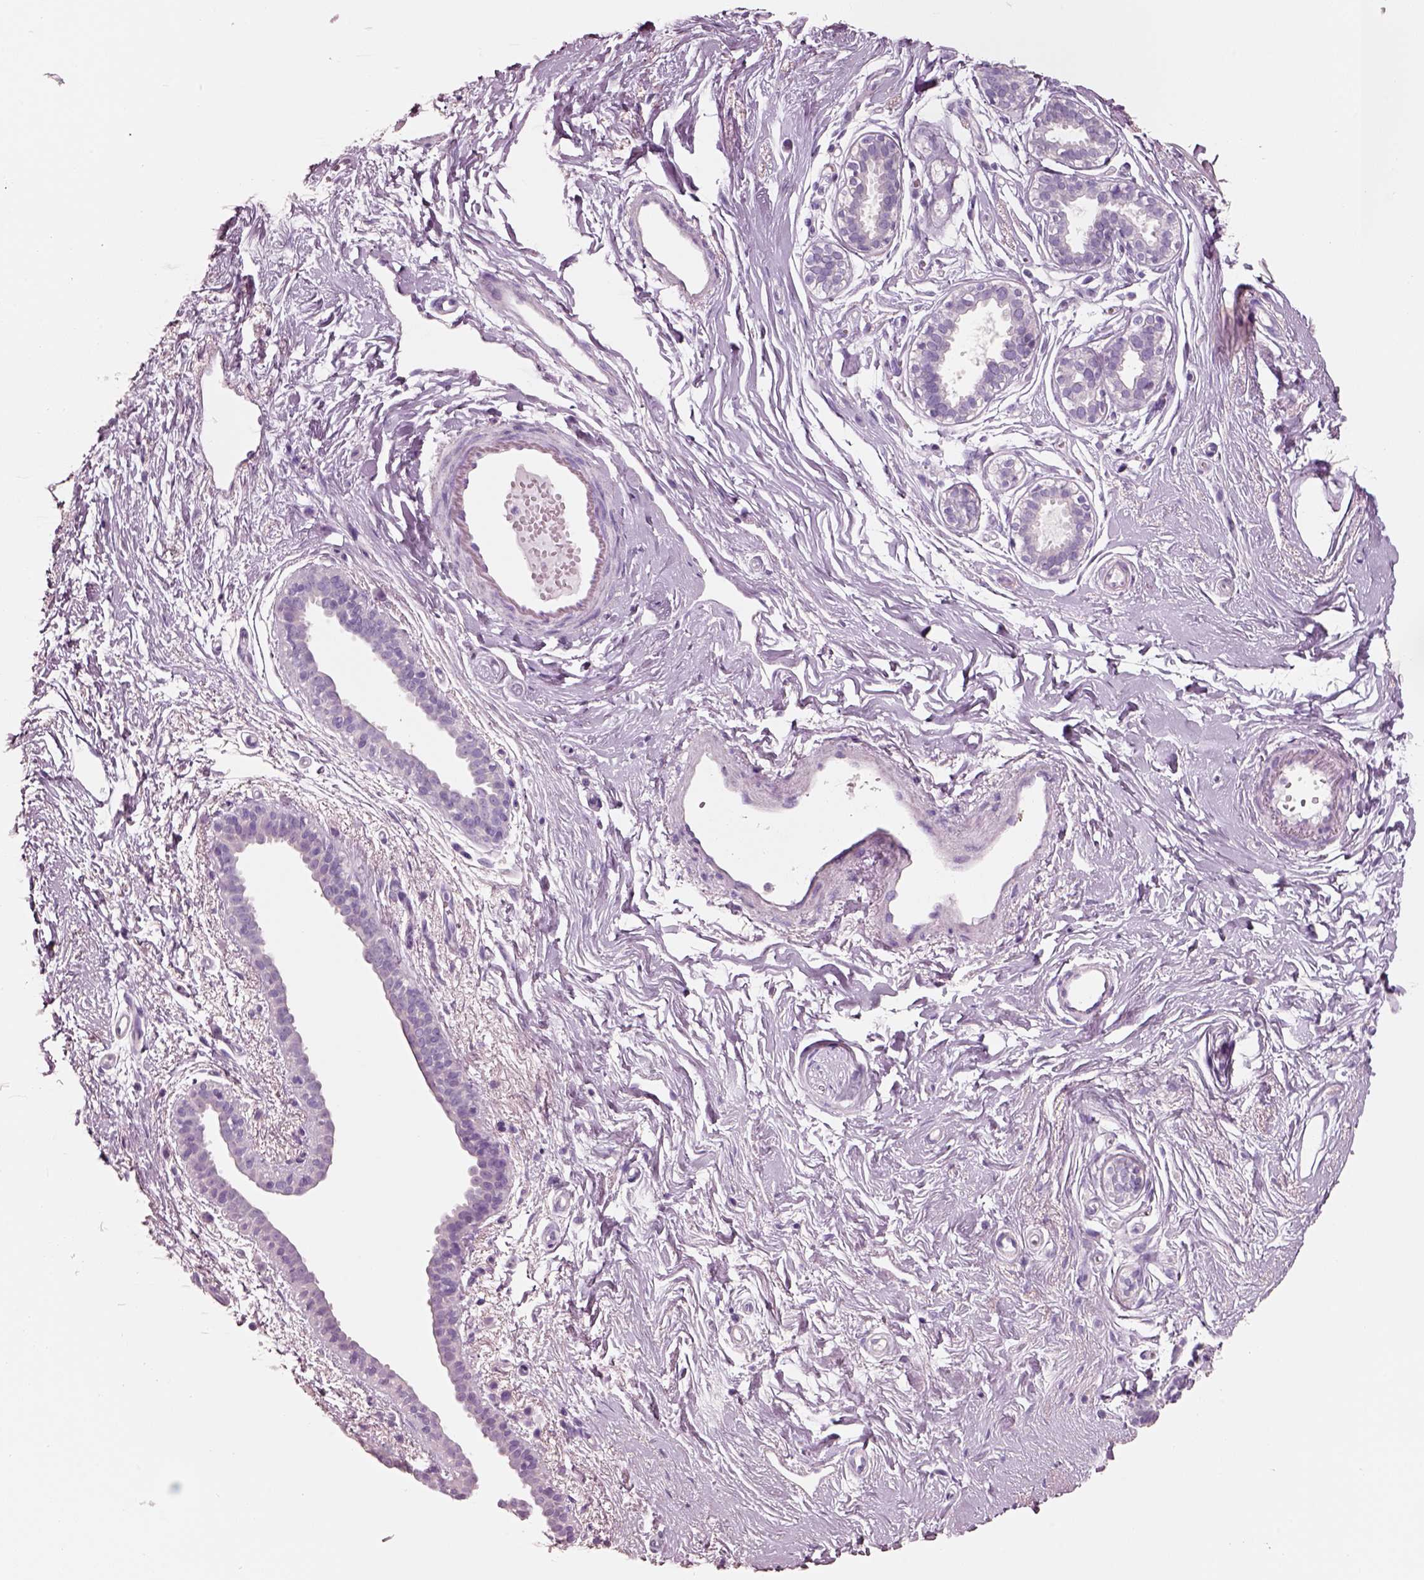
{"staining": {"intensity": "negative", "quantity": "none", "location": "none"}, "tissue": "breast", "cell_type": "Adipocytes", "image_type": "normal", "snomed": [{"axis": "morphology", "description": "Normal tissue, NOS"}, {"axis": "topography", "description": "Breast"}], "caption": "Breast stained for a protein using immunohistochemistry (IHC) displays no positivity adipocytes.", "gene": "PNOC", "patient": {"sex": "female", "age": 49}}